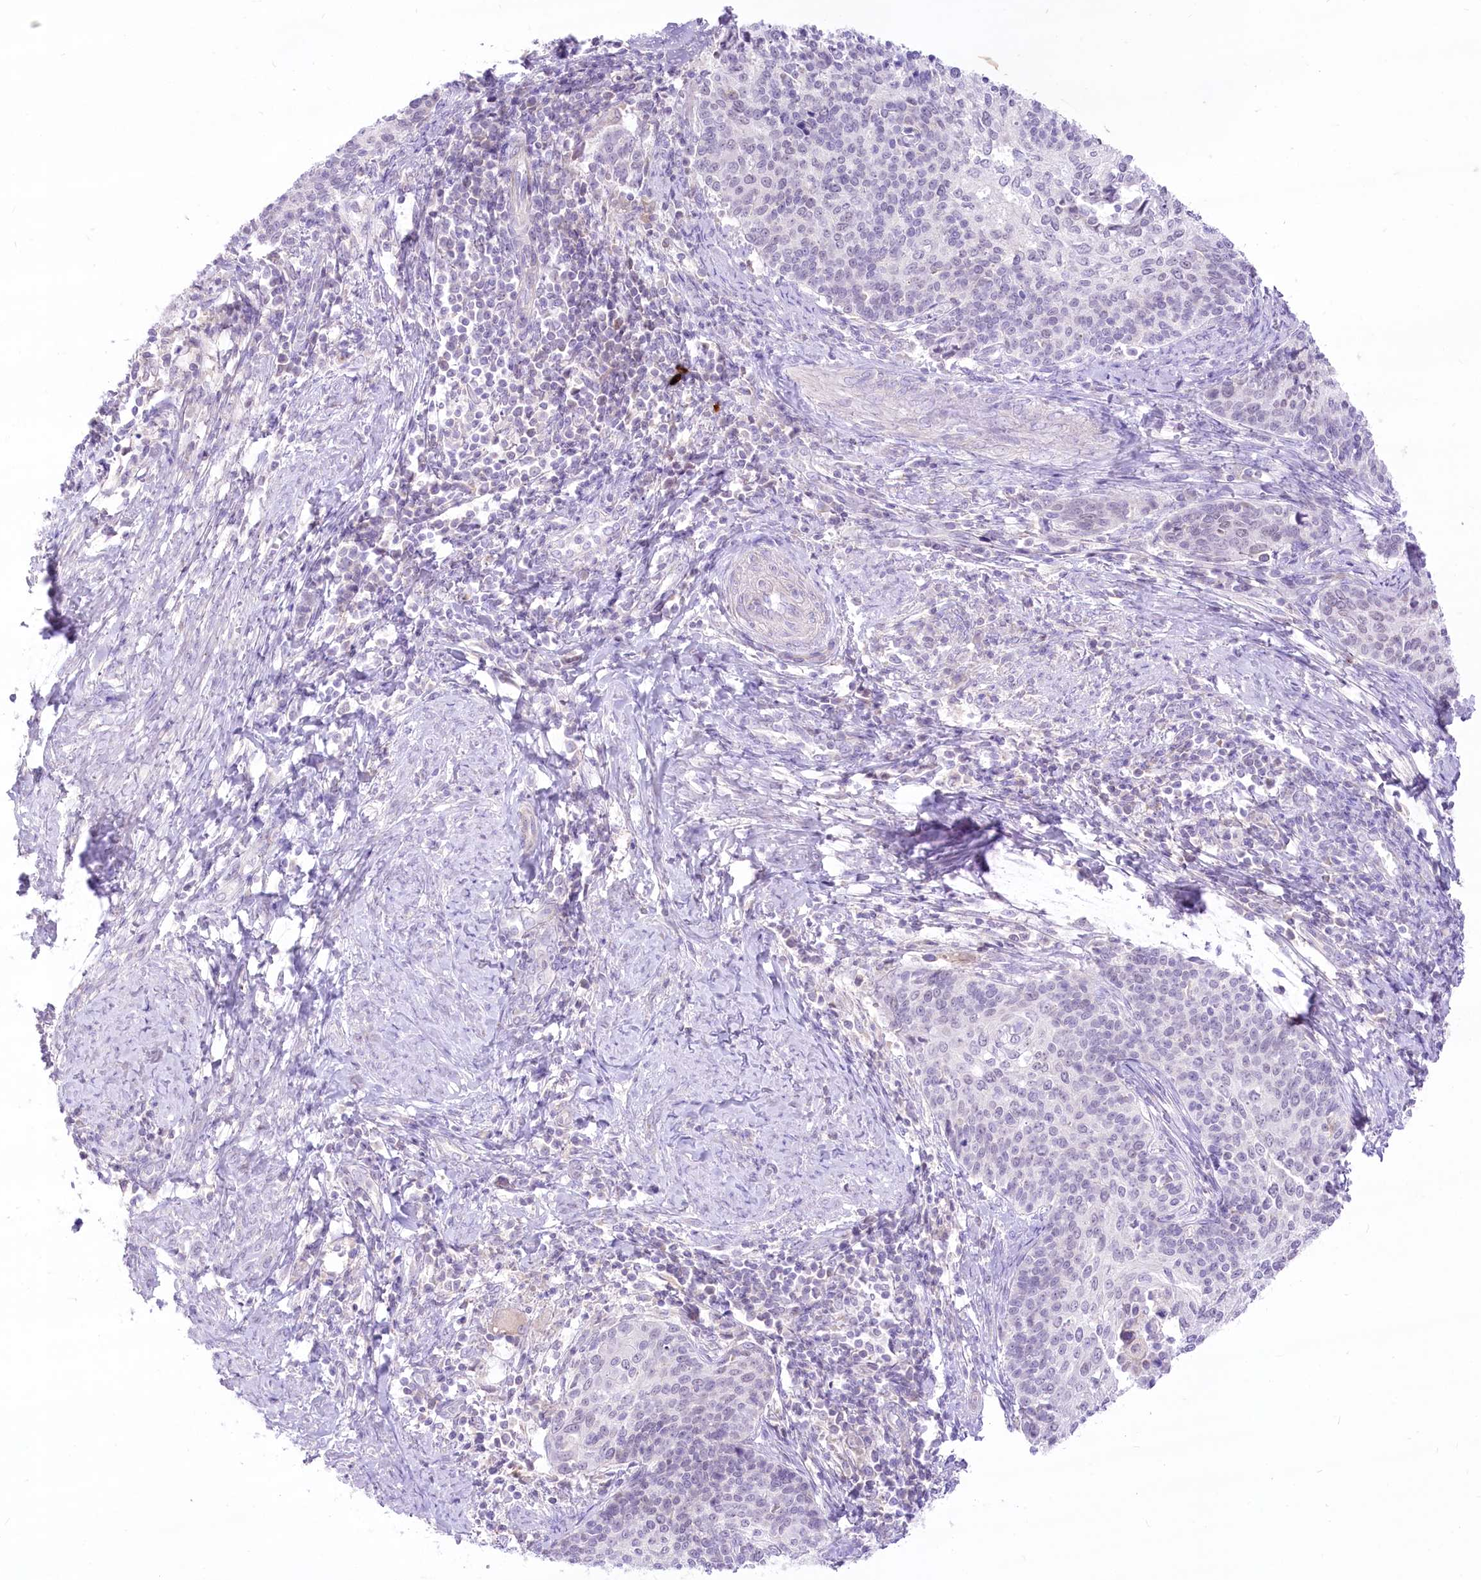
{"staining": {"intensity": "negative", "quantity": "none", "location": "none"}, "tissue": "cervical cancer", "cell_type": "Tumor cells", "image_type": "cancer", "snomed": [{"axis": "morphology", "description": "Squamous cell carcinoma, NOS"}, {"axis": "topography", "description": "Cervix"}], "caption": "Tumor cells show no significant protein positivity in cervical cancer (squamous cell carcinoma).", "gene": "HELT", "patient": {"sex": "female", "age": 39}}